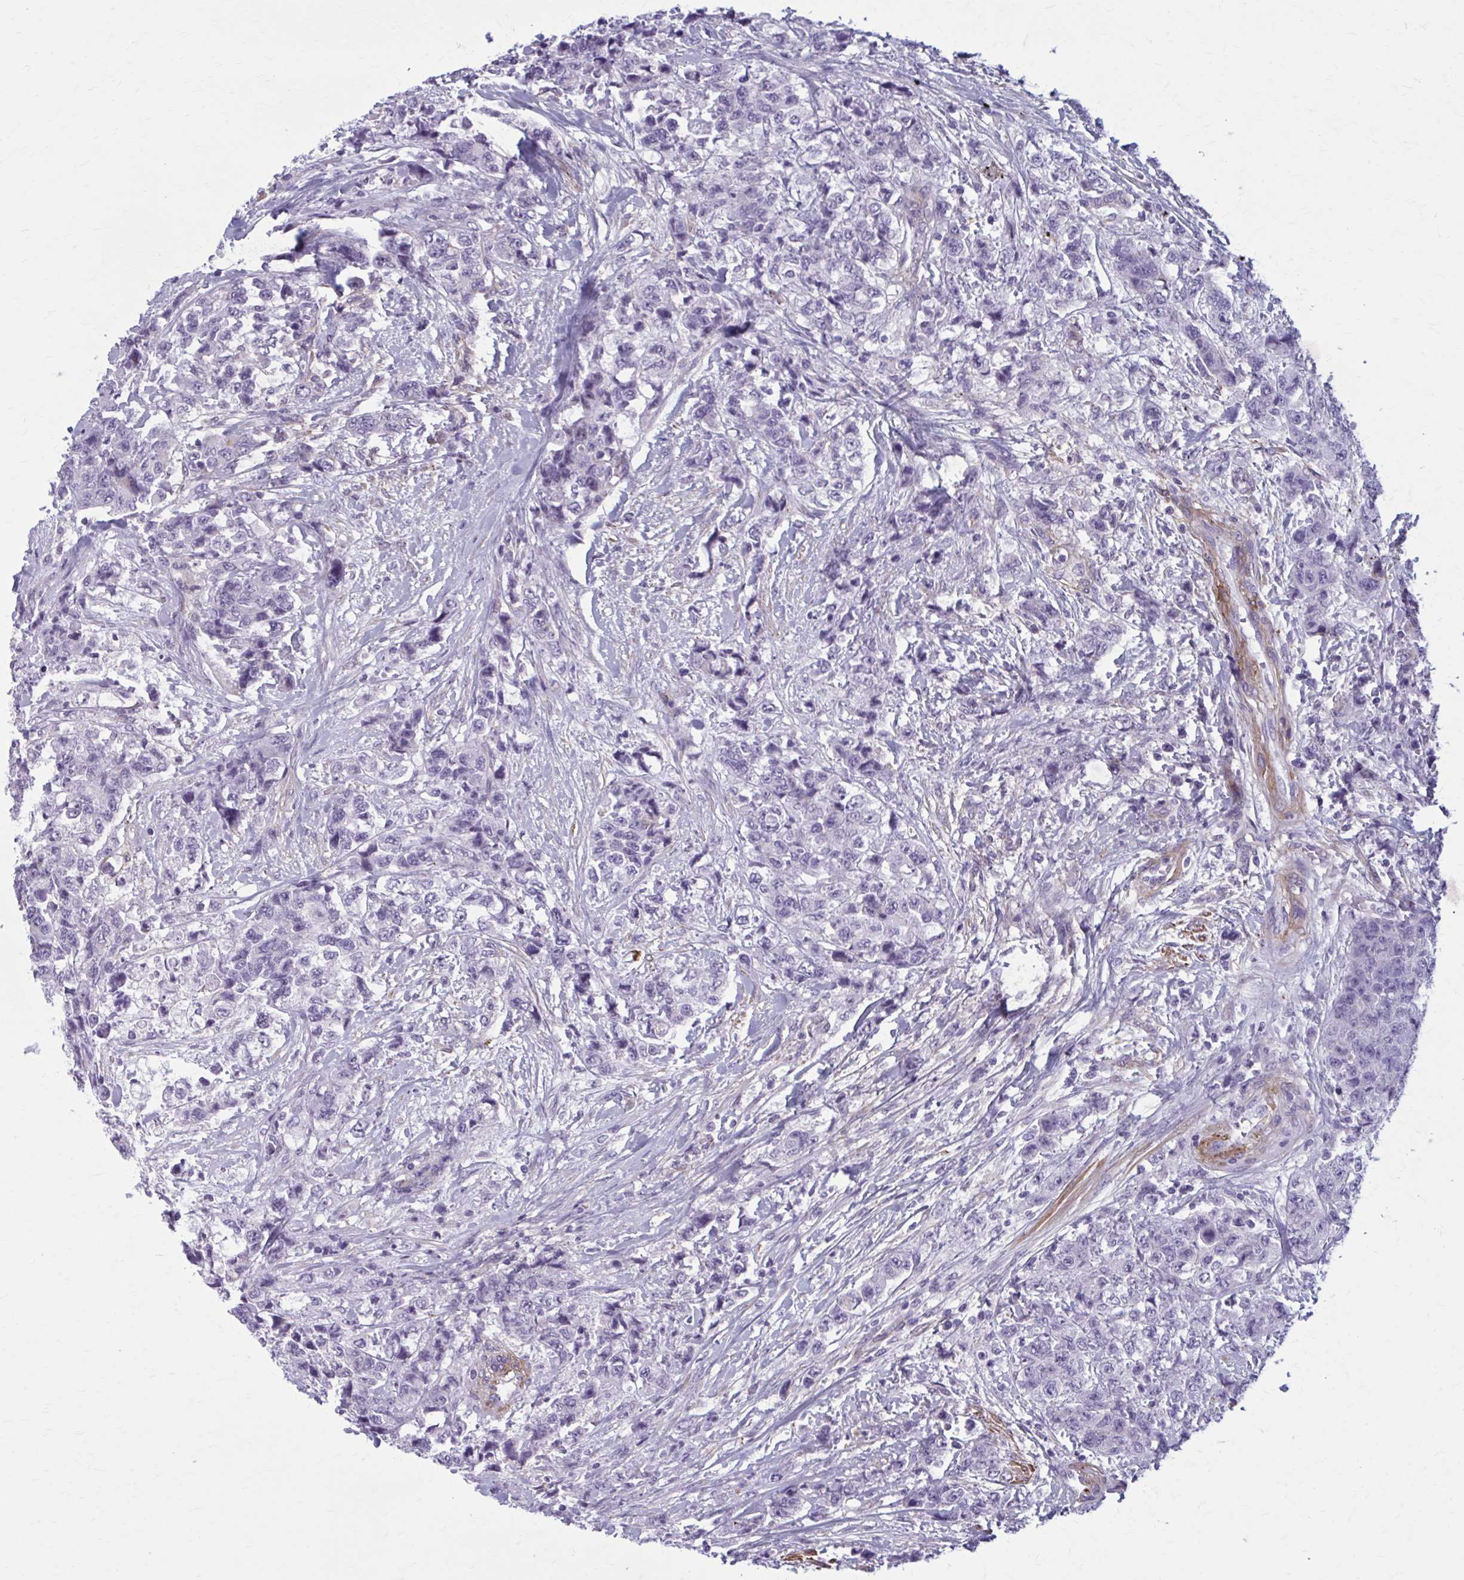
{"staining": {"intensity": "negative", "quantity": "none", "location": "none"}, "tissue": "urothelial cancer", "cell_type": "Tumor cells", "image_type": "cancer", "snomed": [{"axis": "morphology", "description": "Urothelial carcinoma, High grade"}, {"axis": "topography", "description": "Urinary bladder"}], "caption": "IHC histopathology image of neoplastic tissue: human urothelial cancer stained with DAB (3,3'-diaminobenzidine) shows no significant protein staining in tumor cells. (Immunohistochemistry, brightfield microscopy, high magnification).", "gene": "AKAP12", "patient": {"sex": "female", "age": 78}}